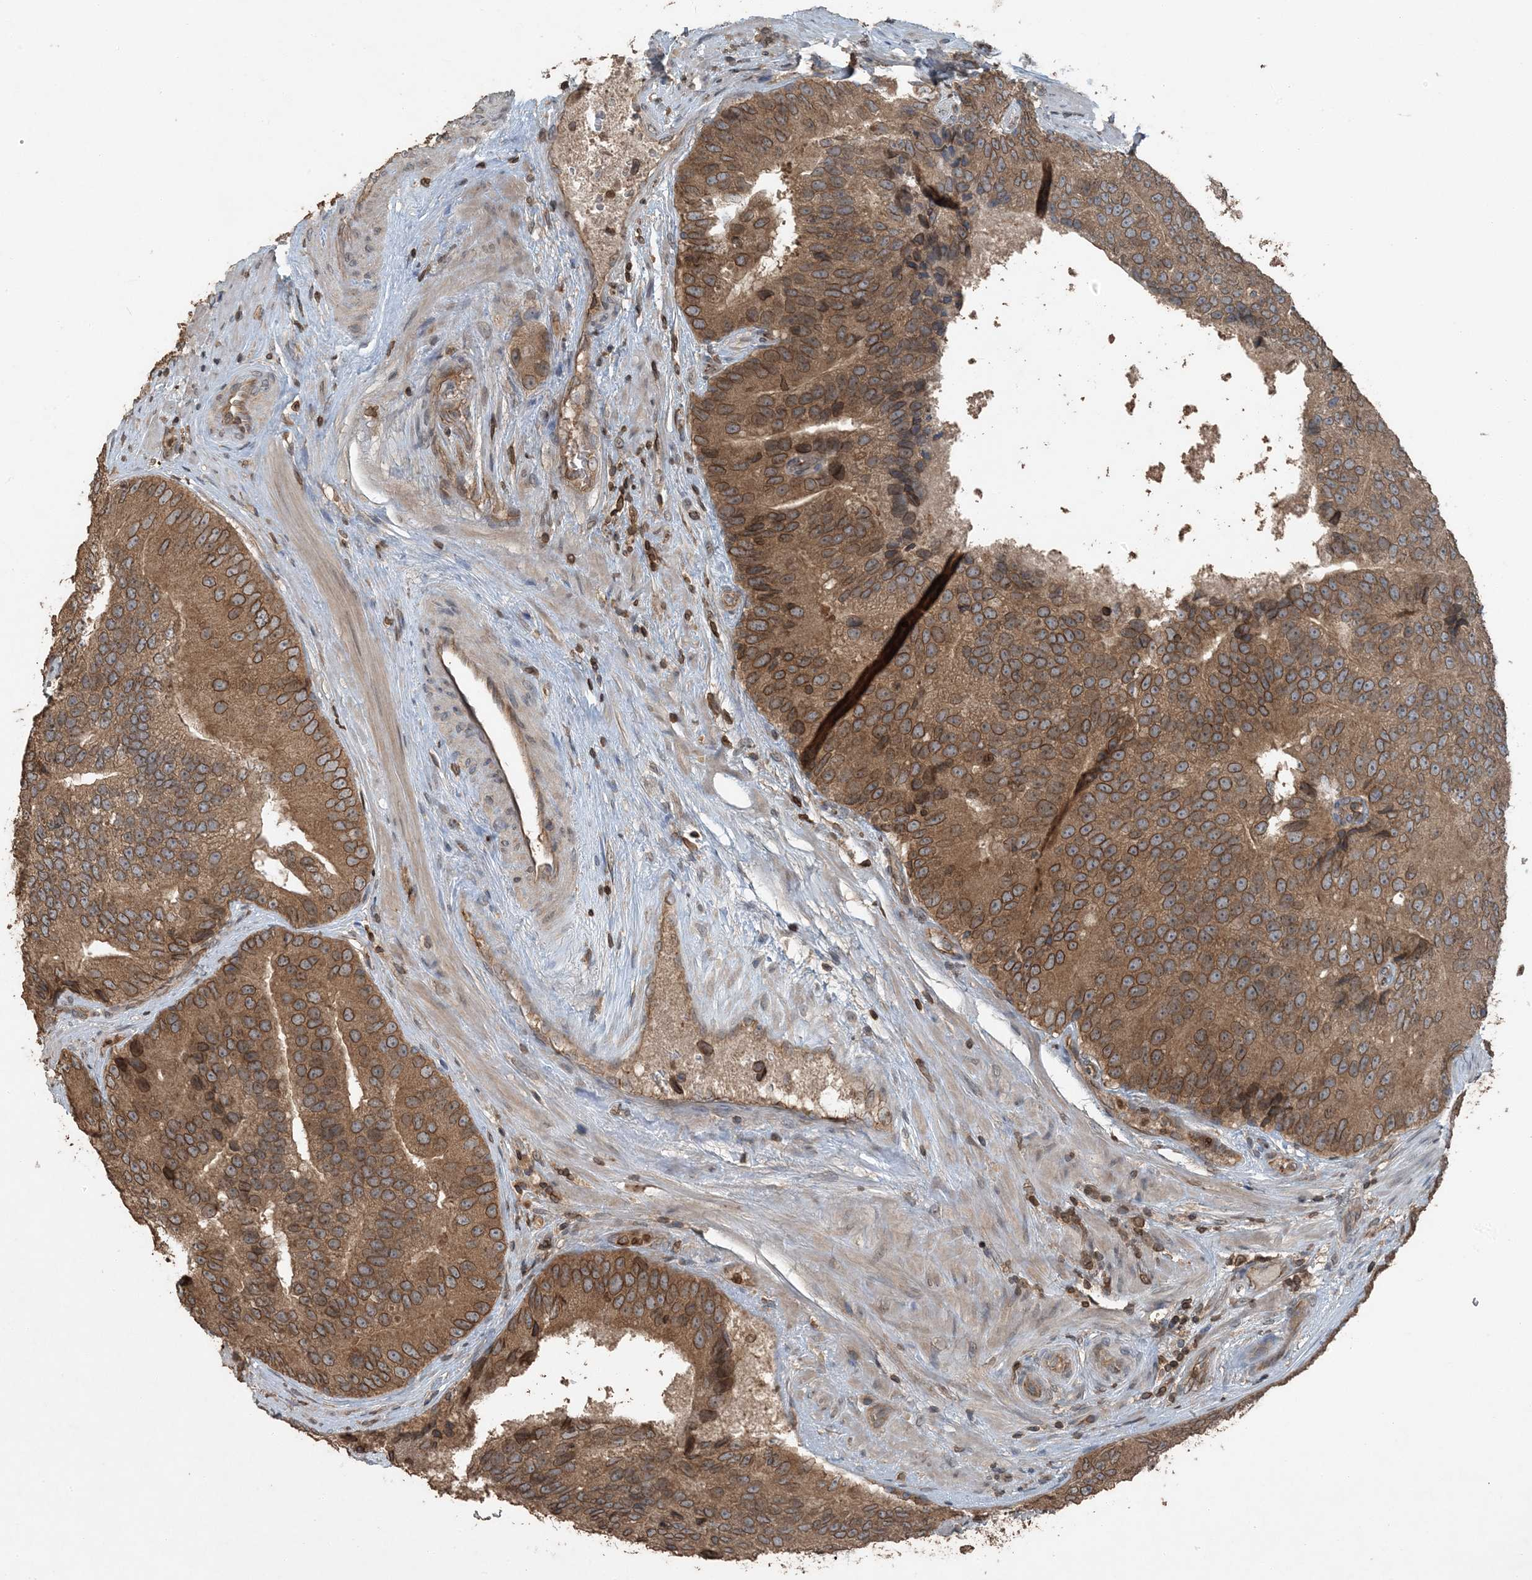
{"staining": {"intensity": "moderate", "quantity": ">75%", "location": "cytoplasmic/membranous,nuclear"}, "tissue": "prostate cancer", "cell_type": "Tumor cells", "image_type": "cancer", "snomed": [{"axis": "morphology", "description": "Adenocarcinoma, High grade"}, {"axis": "topography", "description": "Prostate"}], "caption": "Protein expression analysis of prostate cancer reveals moderate cytoplasmic/membranous and nuclear positivity in approximately >75% of tumor cells. (DAB (3,3'-diaminobenzidine) IHC, brown staining for protein, blue staining for nuclei).", "gene": "ZFAND2B", "patient": {"sex": "male", "age": 70}}